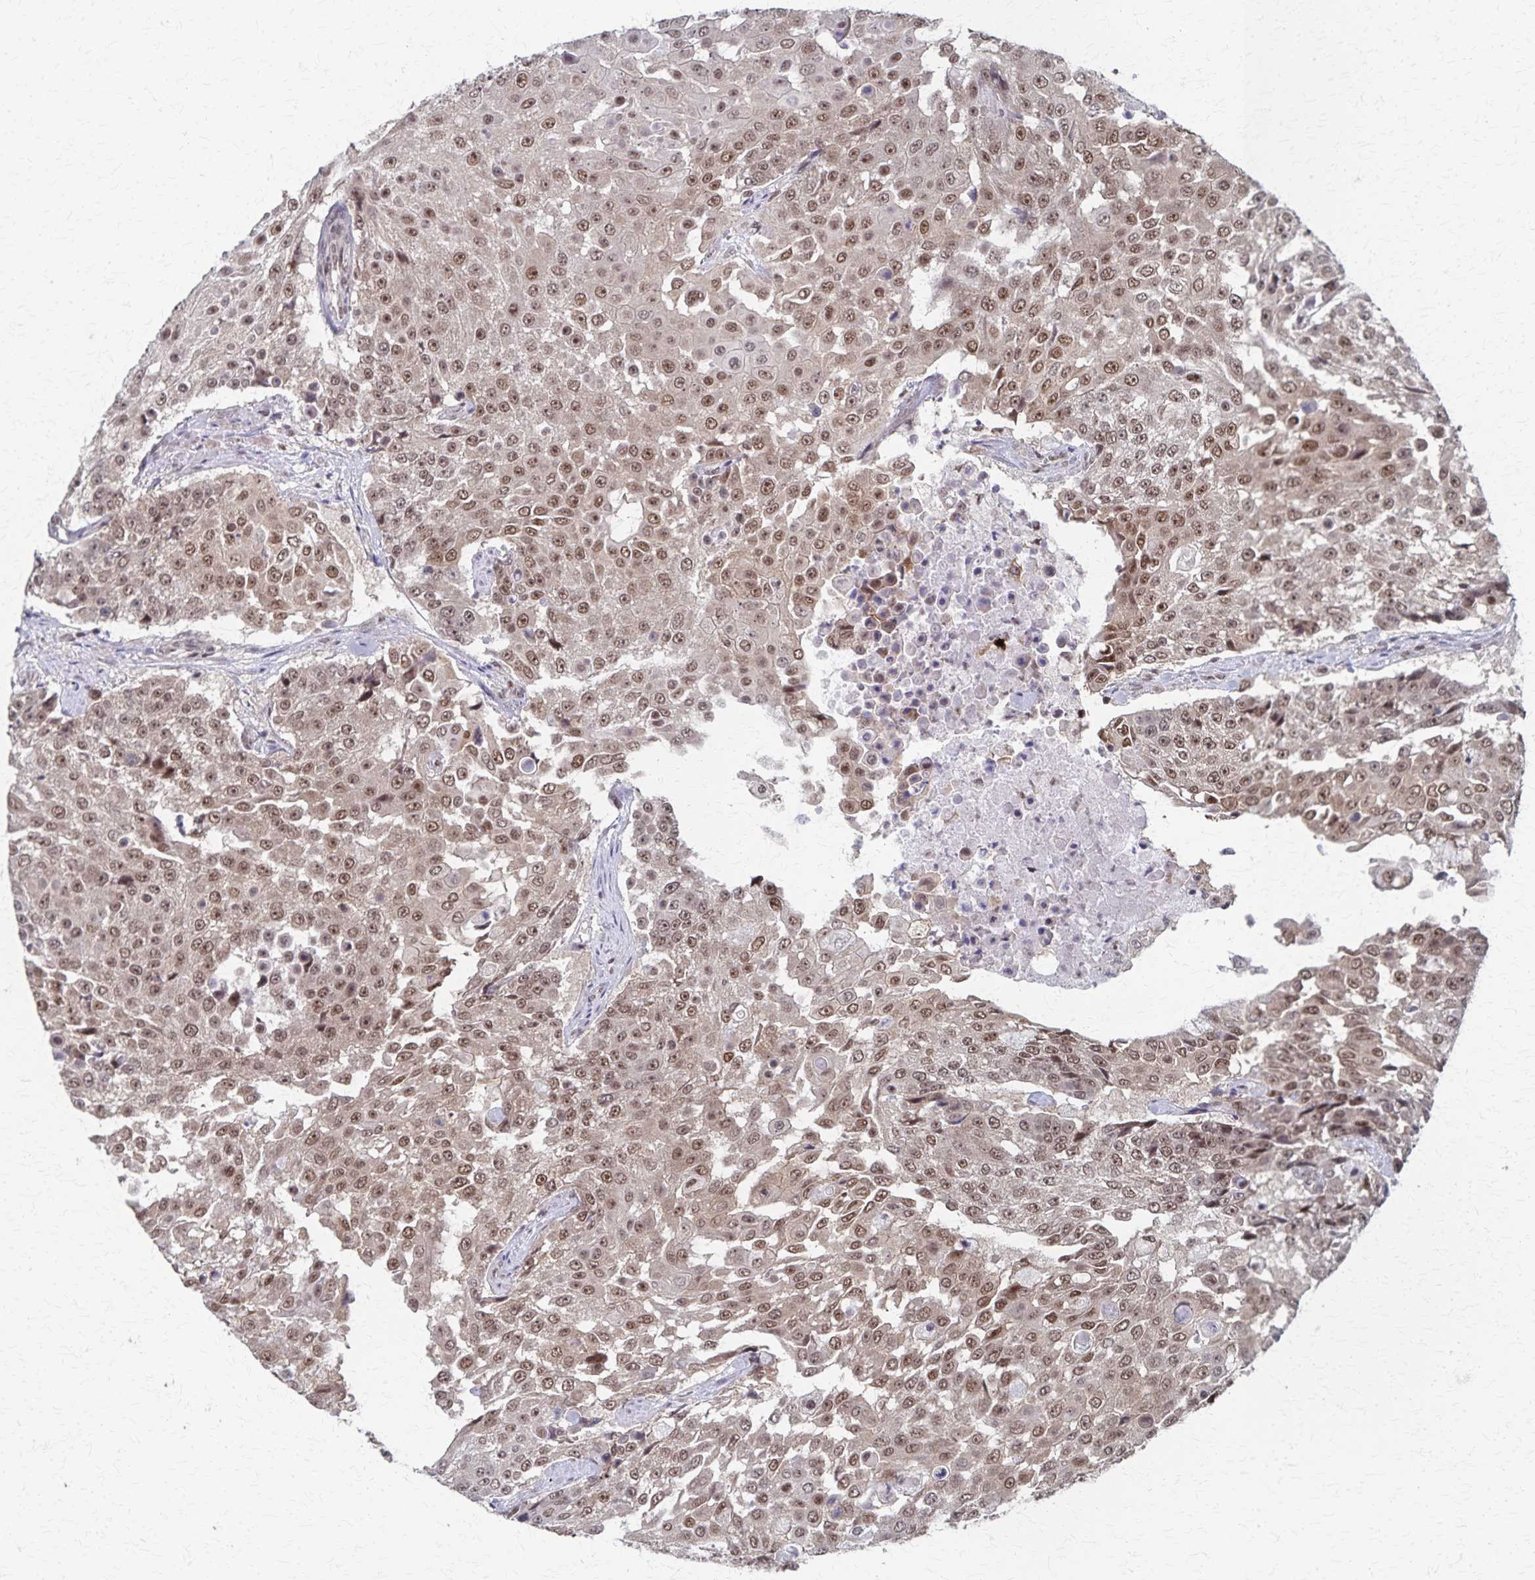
{"staining": {"intensity": "moderate", "quantity": ">75%", "location": "nuclear"}, "tissue": "urothelial cancer", "cell_type": "Tumor cells", "image_type": "cancer", "snomed": [{"axis": "morphology", "description": "Urothelial carcinoma, High grade"}, {"axis": "topography", "description": "Urinary bladder"}], "caption": "A photomicrograph showing moderate nuclear positivity in about >75% of tumor cells in high-grade urothelial carcinoma, as visualized by brown immunohistochemical staining.", "gene": "GTF2B", "patient": {"sex": "female", "age": 63}}